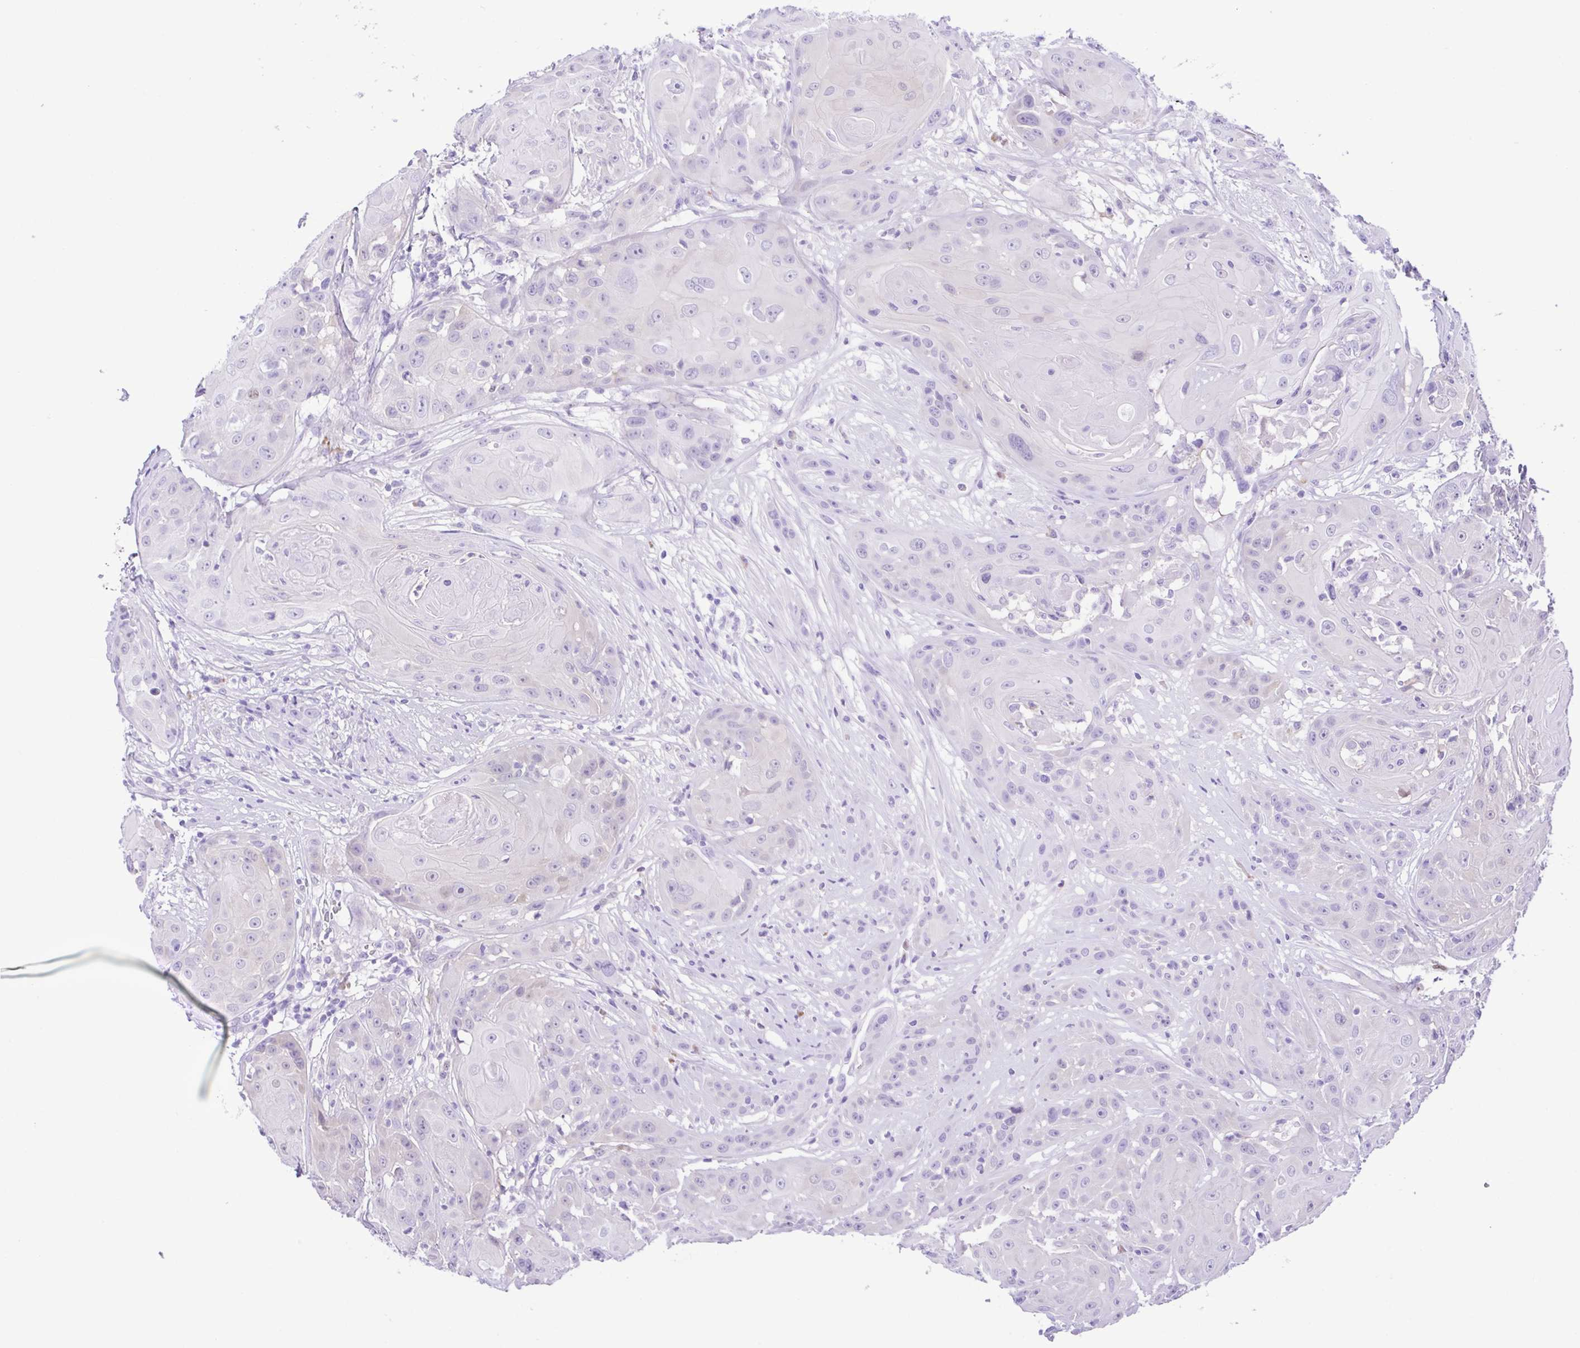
{"staining": {"intensity": "negative", "quantity": "none", "location": "none"}, "tissue": "head and neck cancer", "cell_type": "Tumor cells", "image_type": "cancer", "snomed": [{"axis": "morphology", "description": "Squamous cell carcinoma, NOS"}, {"axis": "topography", "description": "Skin"}, {"axis": "topography", "description": "Head-Neck"}], "caption": "Head and neck cancer (squamous cell carcinoma) was stained to show a protein in brown. There is no significant expression in tumor cells.", "gene": "GPR17", "patient": {"sex": "male", "age": 80}}